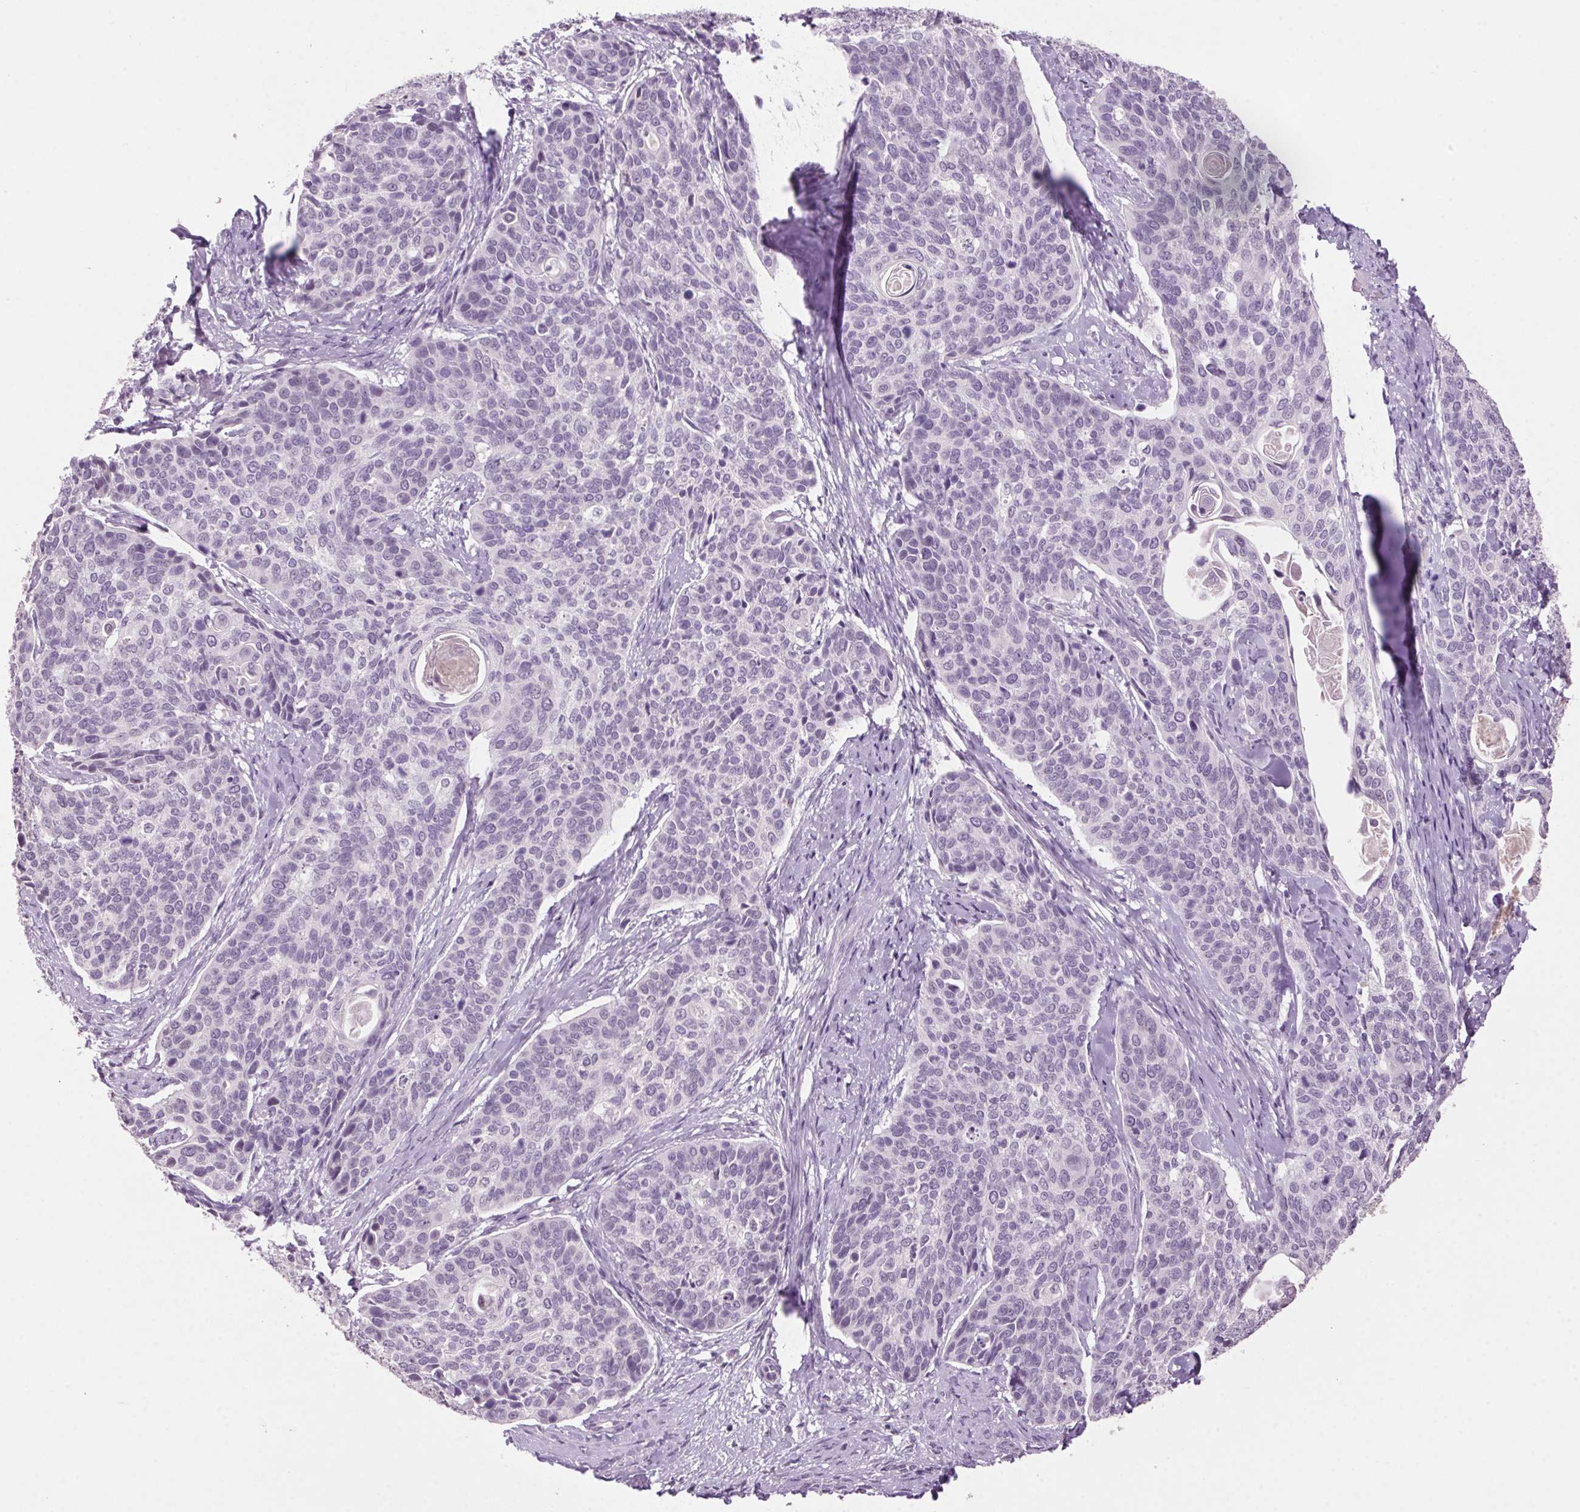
{"staining": {"intensity": "negative", "quantity": "none", "location": "none"}, "tissue": "cervical cancer", "cell_type": "Tumor cells", "image_type": "cancer", "snomed": [{"axis": "morphology", "description": "Squamous cell carcinoma, NOS"}, {"axis": "topography", "description": "Cervix"}], "caption": "Protein analysis of cervical cancer (squamous cell carcinoma) reveals no significant staining in tumor cells. Nuclei are stained in blue.", "gene": "VWA3B", "patient": {"sex": "female", "age": 69}}